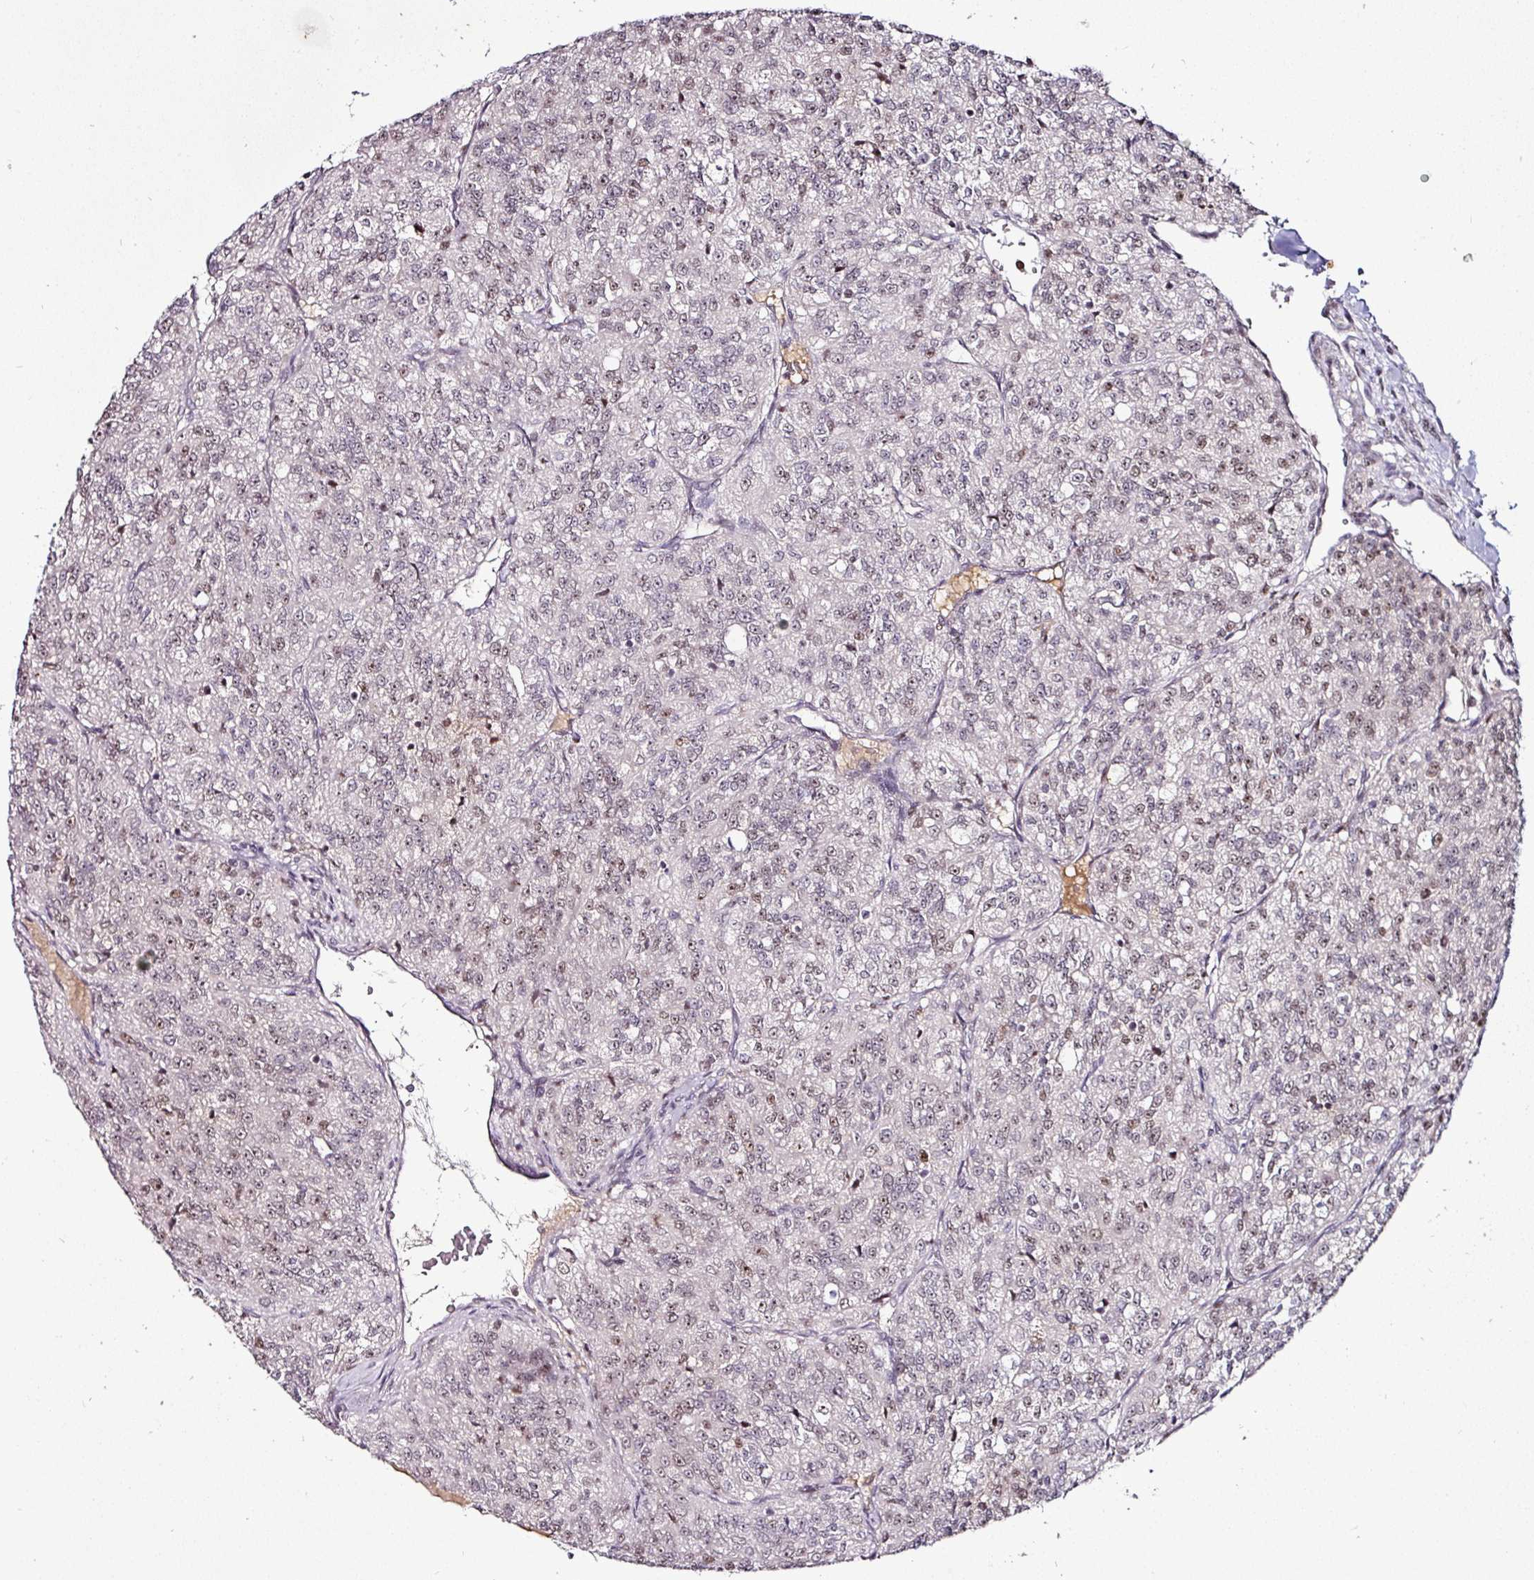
{"staining": {"intensity": "weak", "quantity": "25%-75%", "location": "nuclear"}, "tissue": "renal cancer", "cell_type": "Tumor cells", "image_type": "cancer", "snomed": [{"axis": "morphology", "description": "Adenocarcinoma, NOS"}, {"axis": "topography", "description": "Kidney"}], "caption": "This is an image of immunohistochemistry staining of adenocarcinoma (renal), which shows weak positivity in the nuclear of tumor cells.", "gene": "KLF16", "patient": {"sex": "female", "age": 63}}